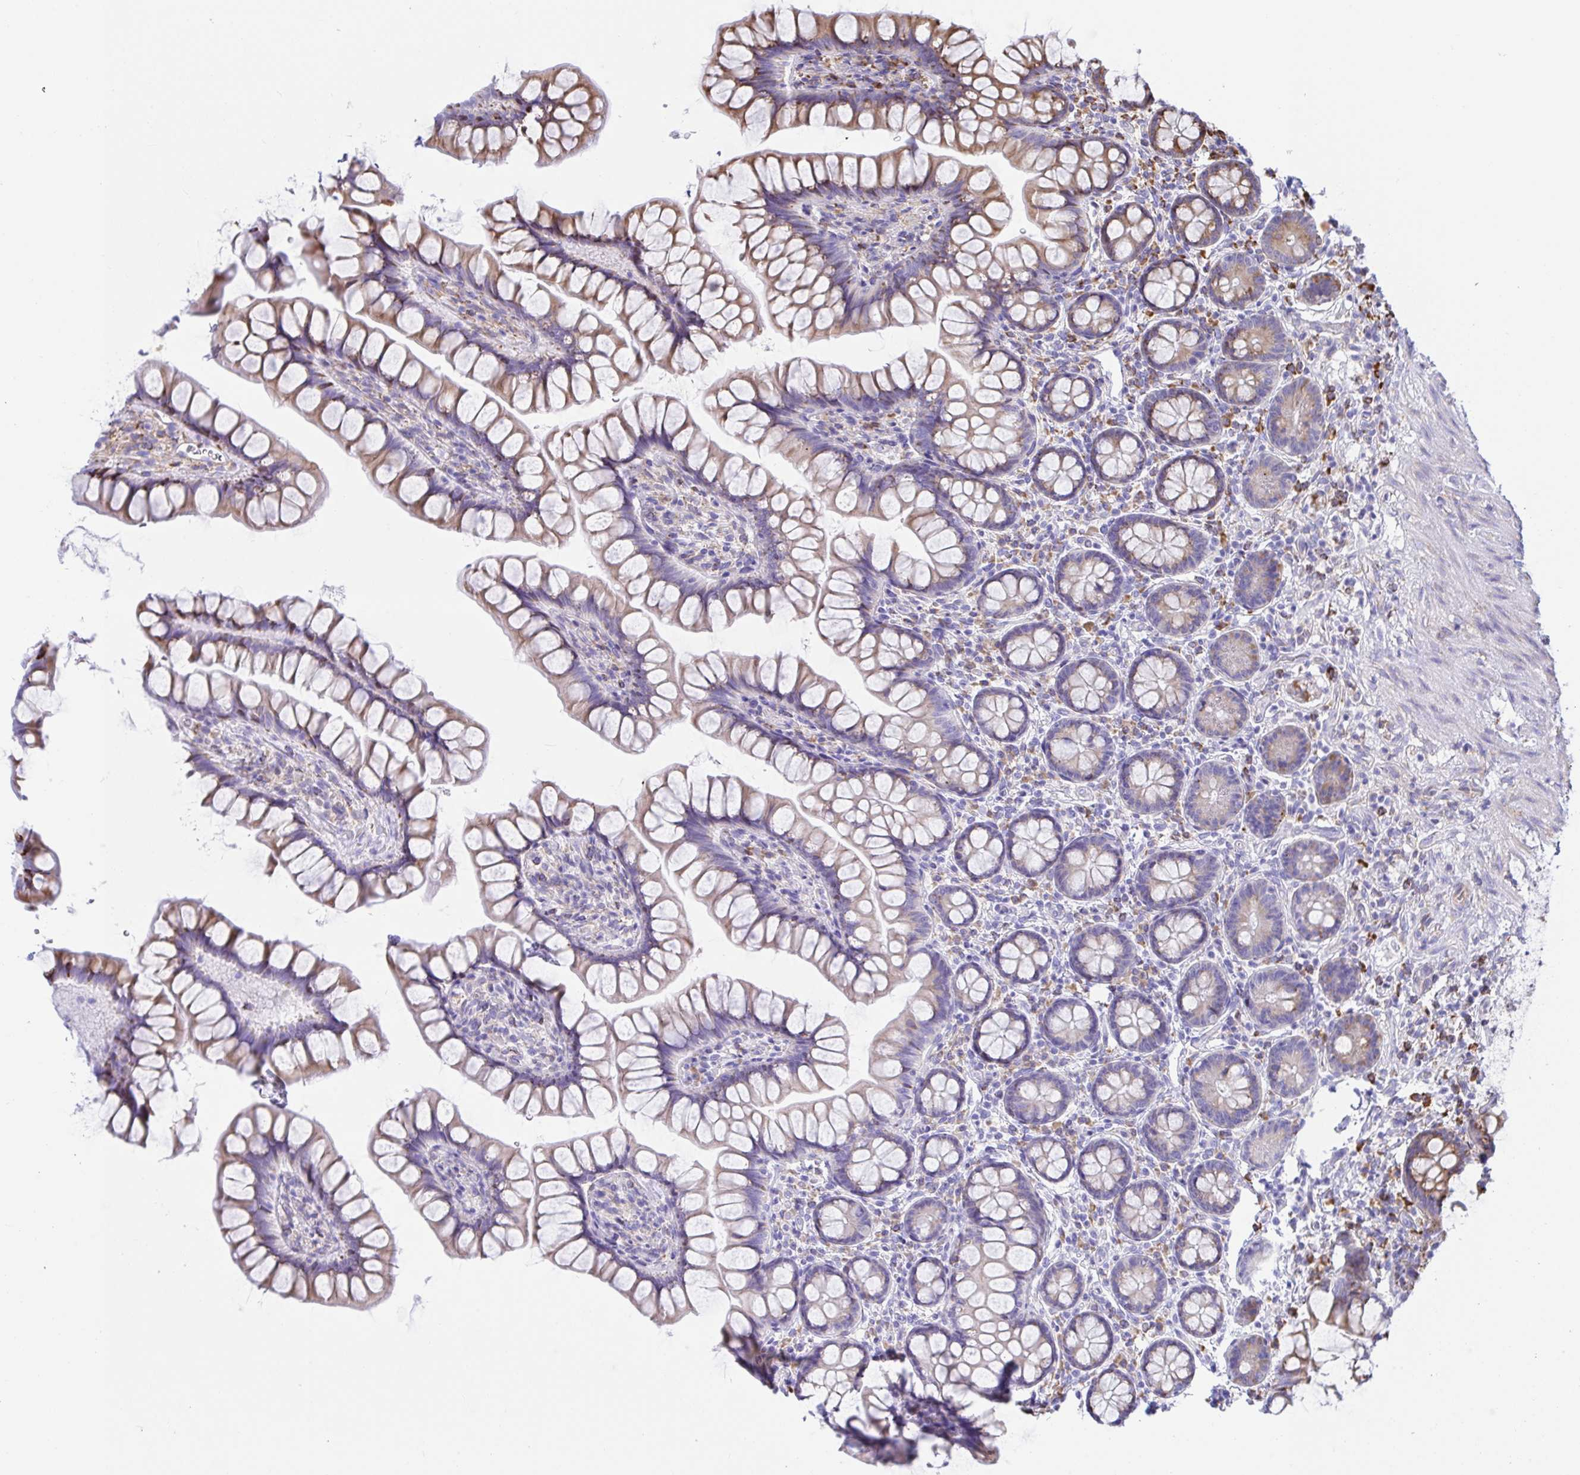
{"staining": {"intensity": "moderate", "quantity": "25%-75%", "location": "cytoplasmic/membranous"}, "tissue": "small intestine", "cell_type": "Glandular cells", "image_type": "normal", "snomed": [{"axis": "morphology", "description": "Normal tissue, NOS"}, {"axis": "topography", "description": "Small intestine"}], "caption": "Immunohistochemistry (IHC) staining of unremarkable small intestine, which shows medium levels of moderate cytoplasmic/membranous positivity in about 25%-75% of glandular cells indicating moderate cytoplasmic/membranous protein positivity. The staining was performed using DAB (brown) for protein detection and nuclei were counterstained in hematoxylin (blue).", "gene": "CLGN", "patient": {"sex": "male", "age": 70}}